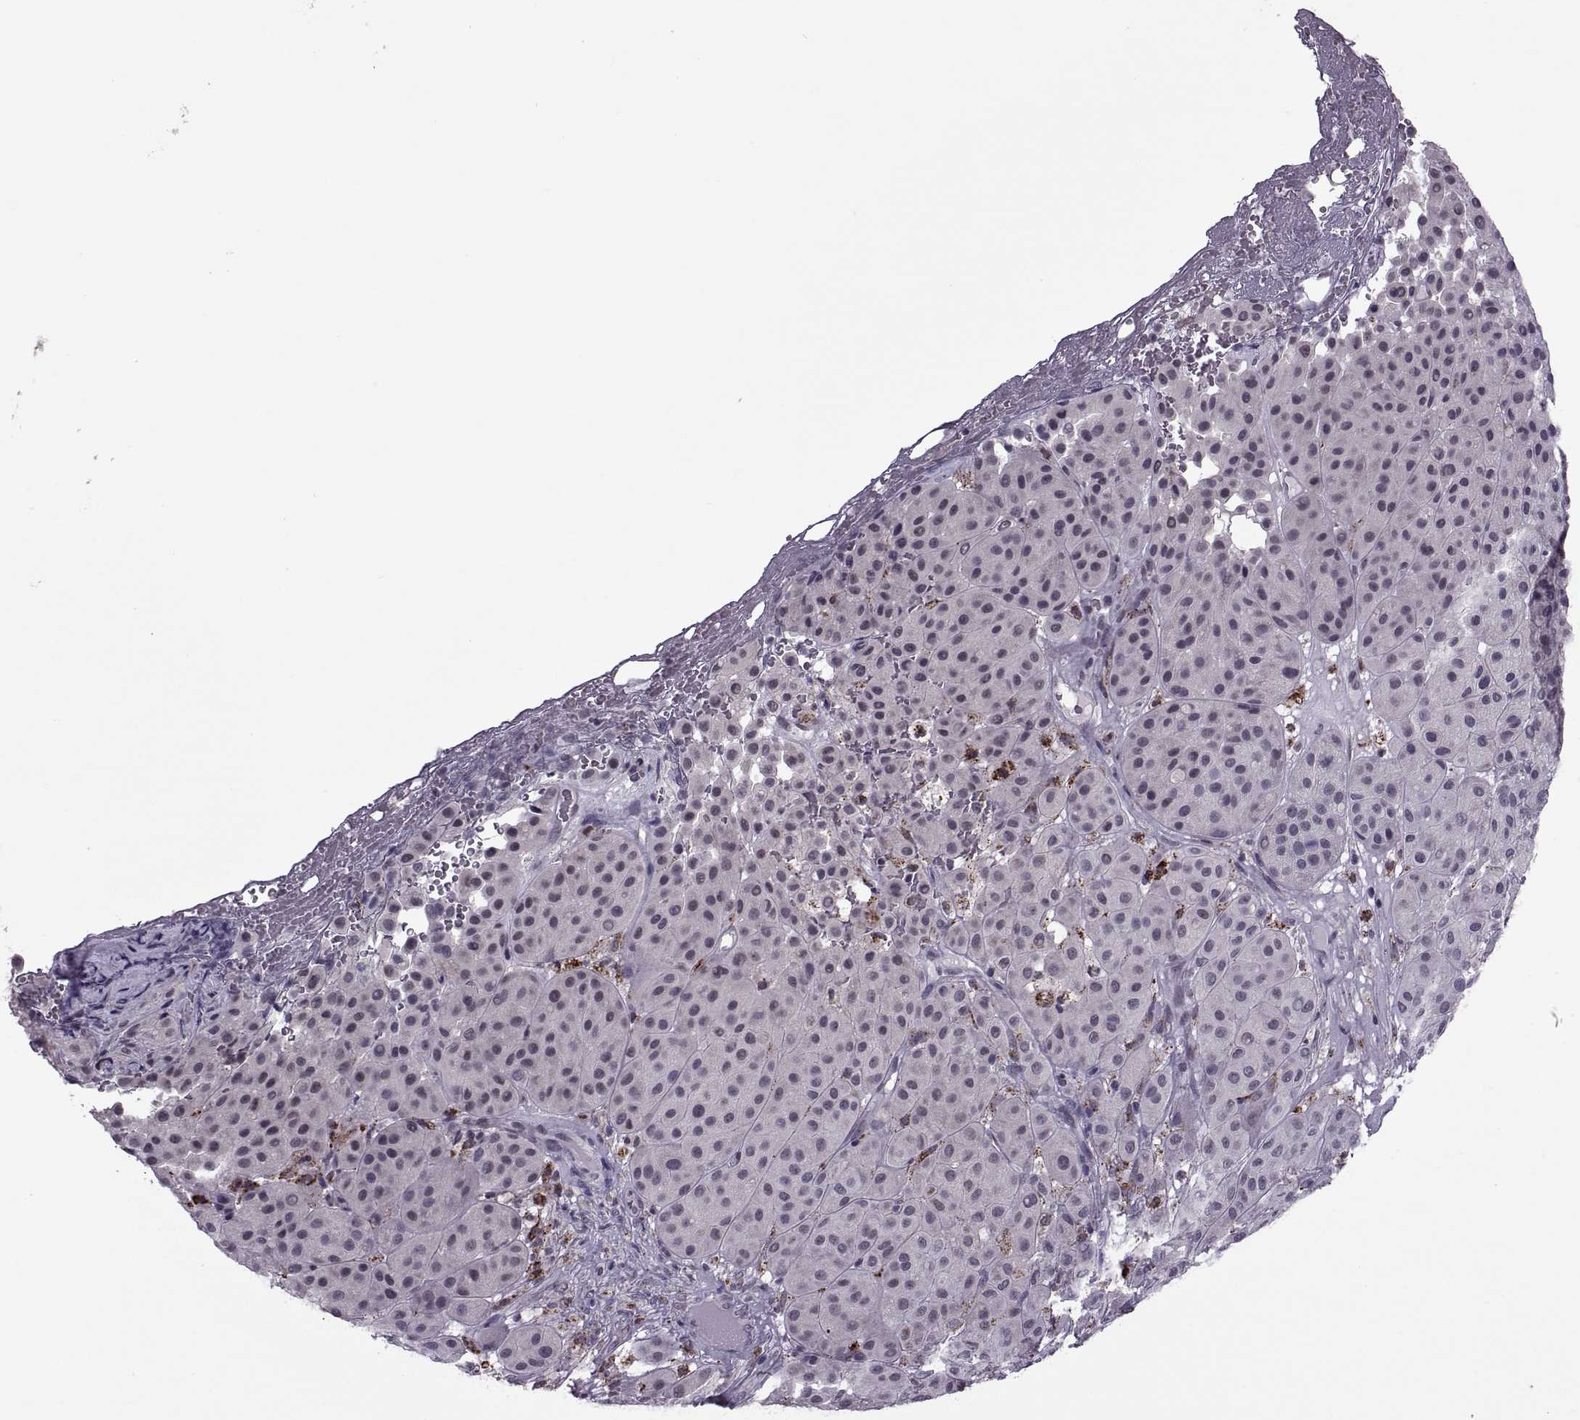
{"staining": {"intensity": "negative", "quantity": "none", "location": "none"}, "tissue": "melanoma", "cell_type": "Tumor cells", "image_type": "cancer", "snomed": [{"axis": "morphology", "description": "Malignant melanoma, Metastatic site"}, {"axis": "topography", "description": "Smooth muscle"}], "caption": "An immunohistochemistry (IHC) image of melanoma is shown. There is no staining in tumor cells of melanoma.", "gene": "OTP", "patient": {"sex": "male", "age": 41}}